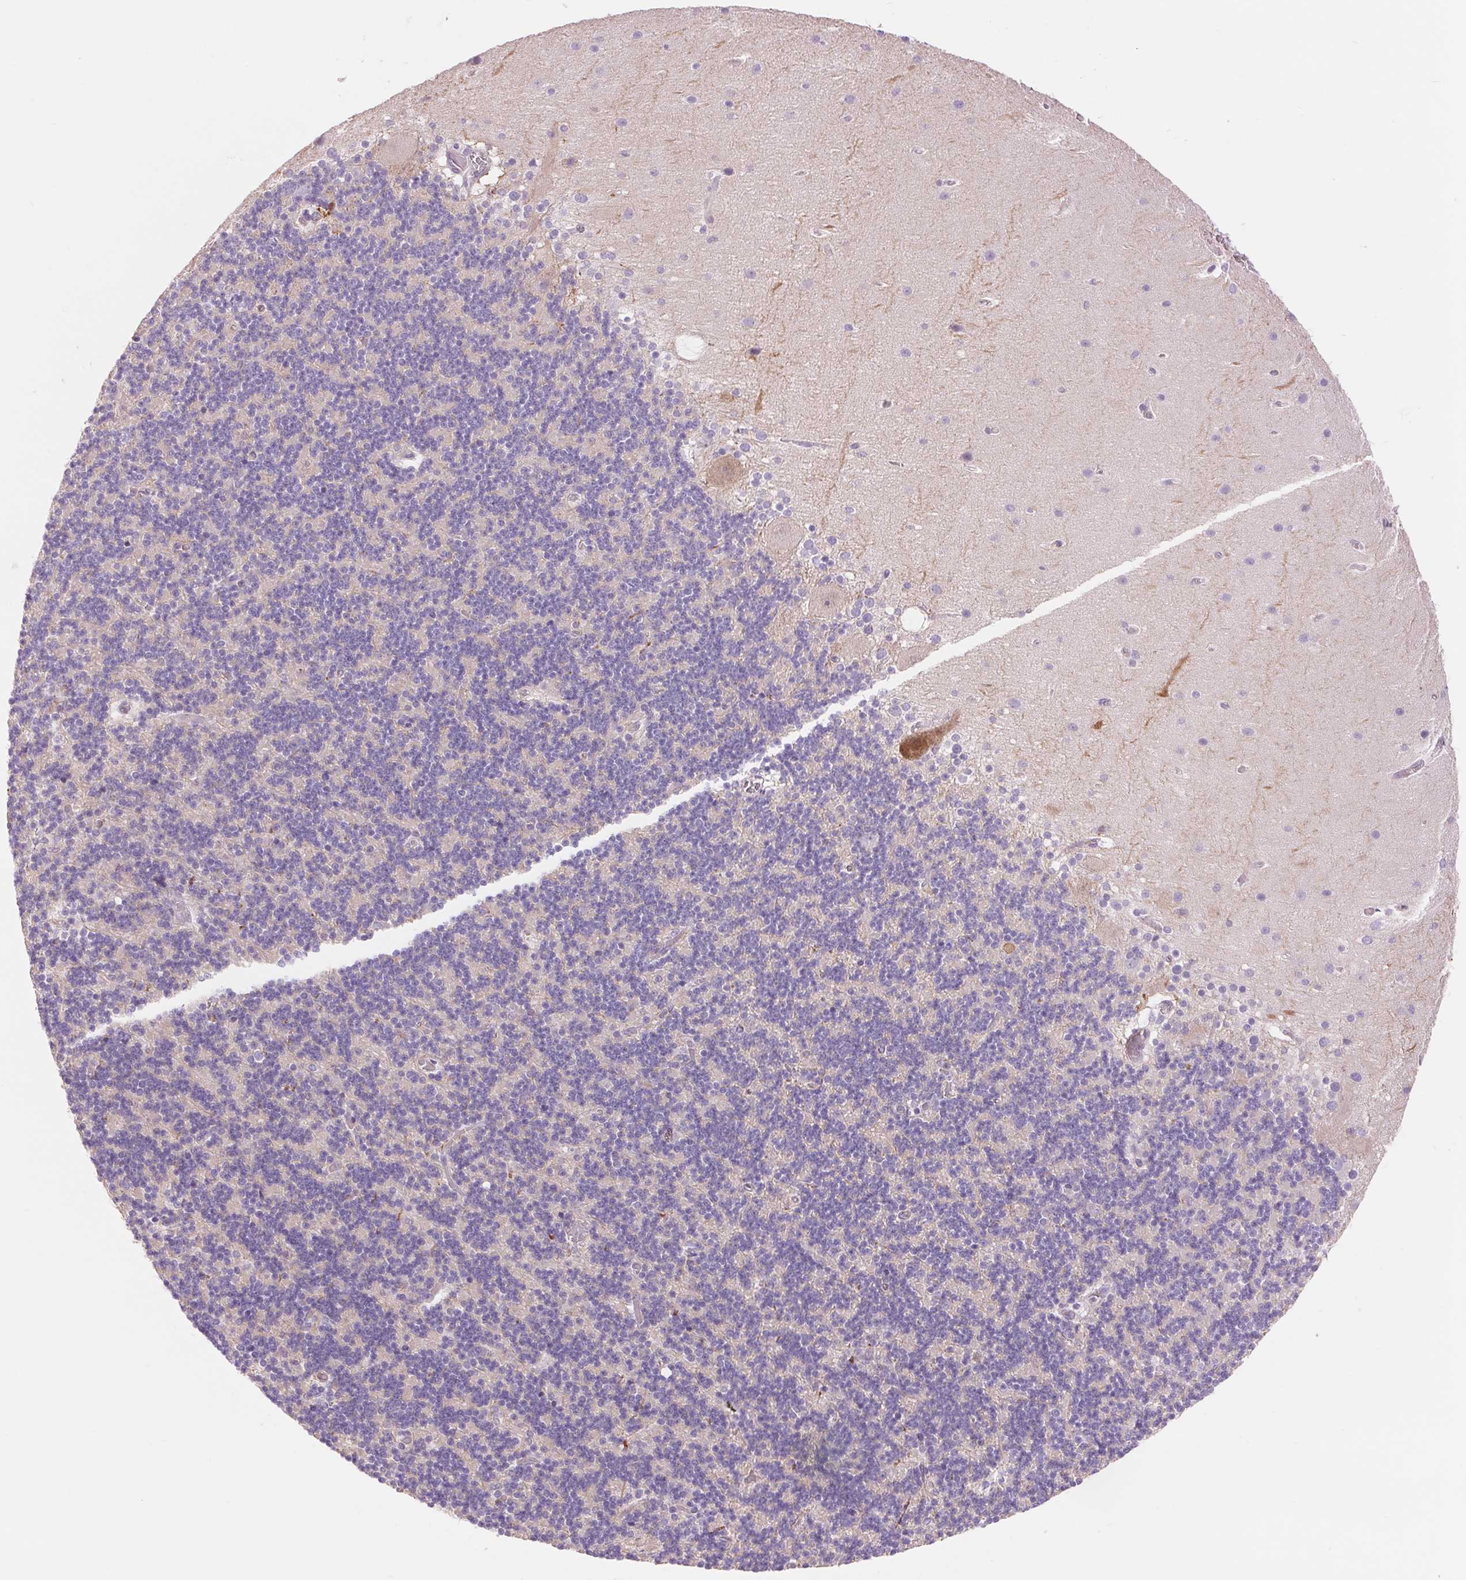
{"staining": {"intensity": "negative", "quantity": "none", "location": "none"}, "tissue": "cerebellum", "cell_type": "Cells in granular layer", "image_type": "normal", "snomed": [{"axis": "morphology", "description": "Normal tissue, NOS"}, {"axis": "topography", "description": "Cerebellum"}], "caption": "Immunohistochemistry (IHC) image of unremarkable cerebellum stained for a protein (brown), which exhibits no staining in cells in granular layer.", "gene": "DIXDC1", "patient": {"sex": "male", "age": 70}}